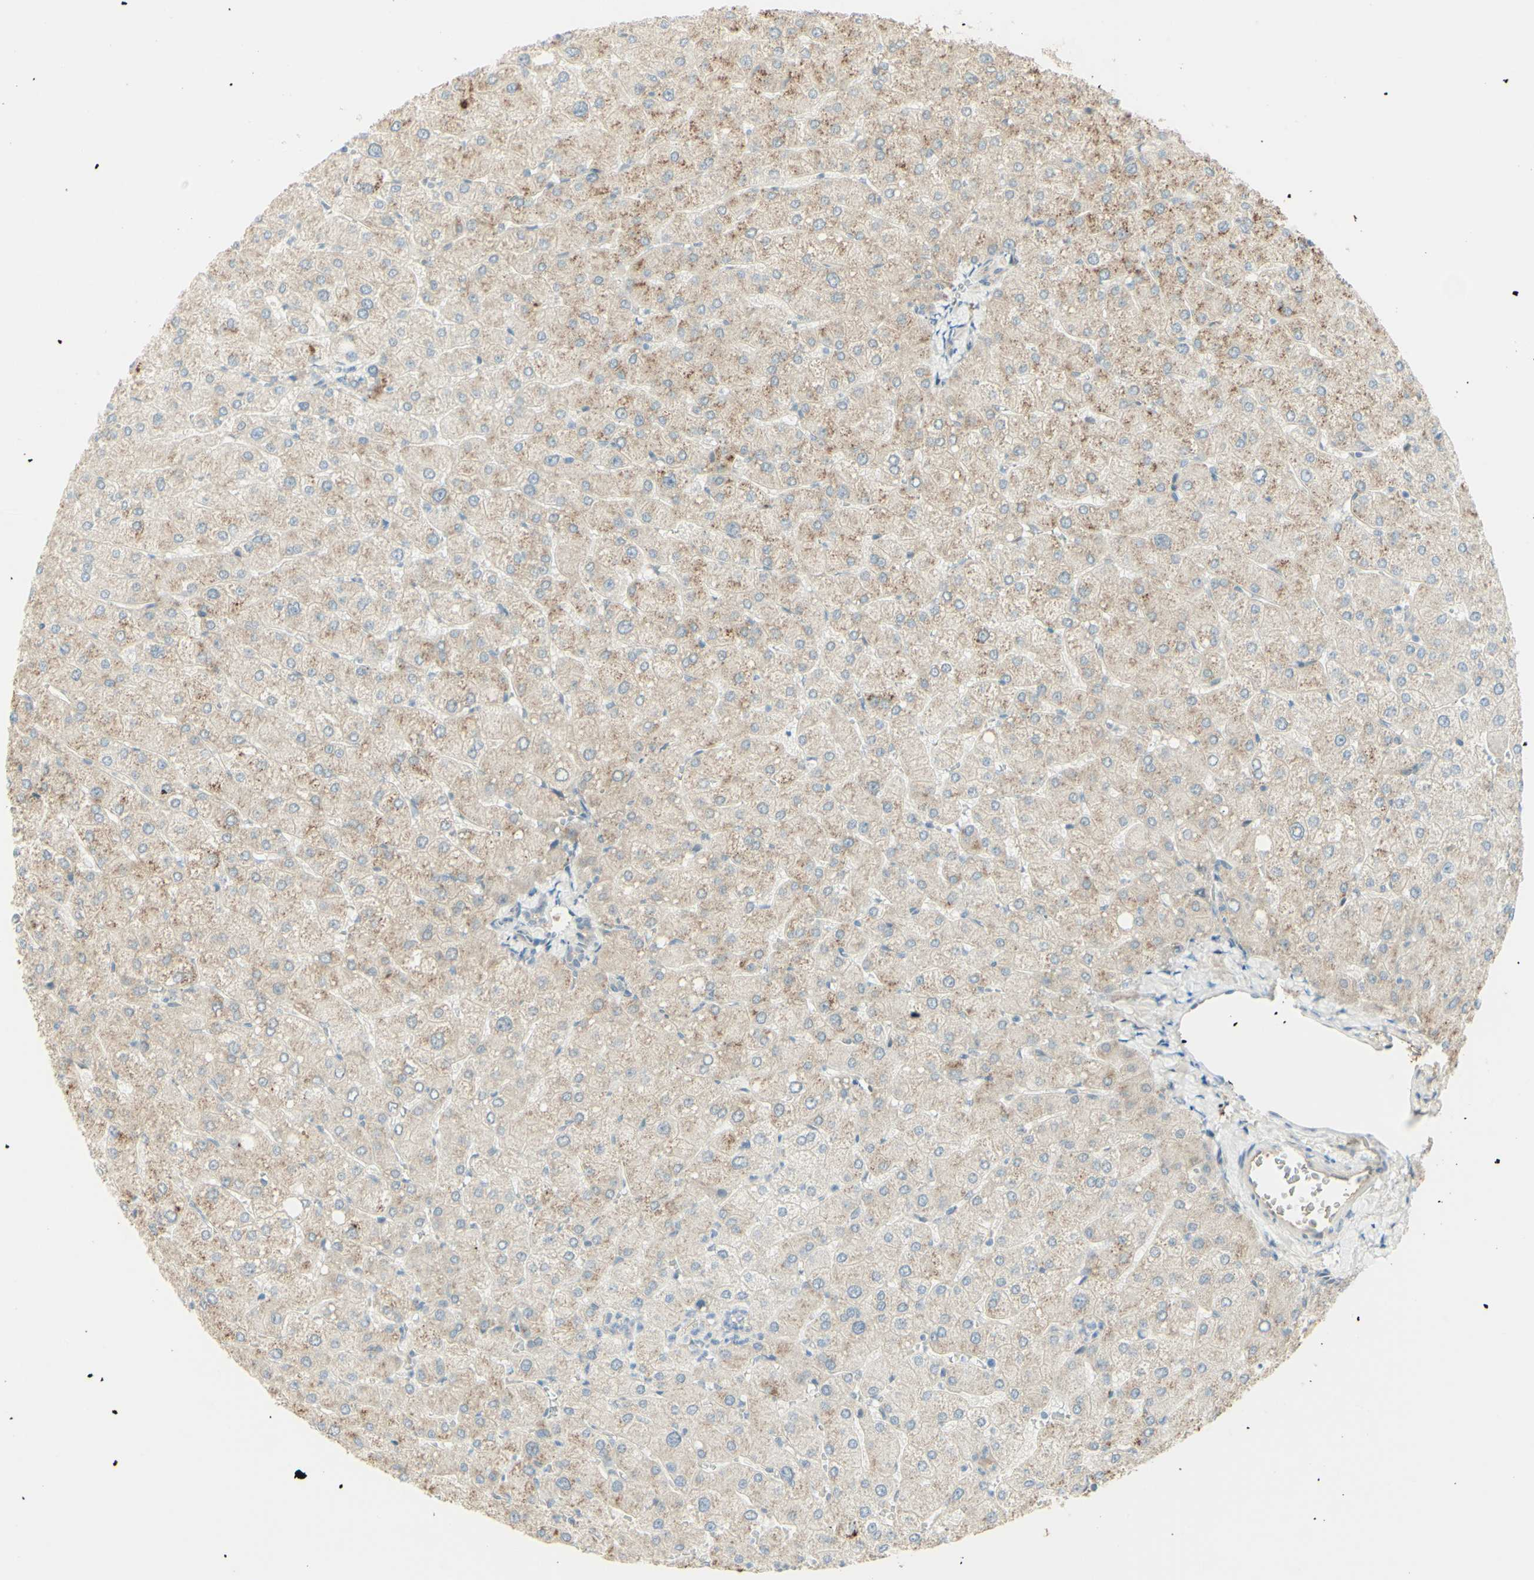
{"staining": {"intensity": "negative", "quantity": "none", "location": "none"}, "tissue": "liver", "cell_type": "Cholangiocytes", "image_type": "normal", "snomed": [{"axis": "morphology", "description": "Normal tissue, NOS"}, {"axis": "topography", "description": "Liver"}], "caption": "Liver stained for a protein using IHC displays no staining cholangiocytes.", "gene": "ANGPT2", "patient": {"sex": "male", "age": 55}}